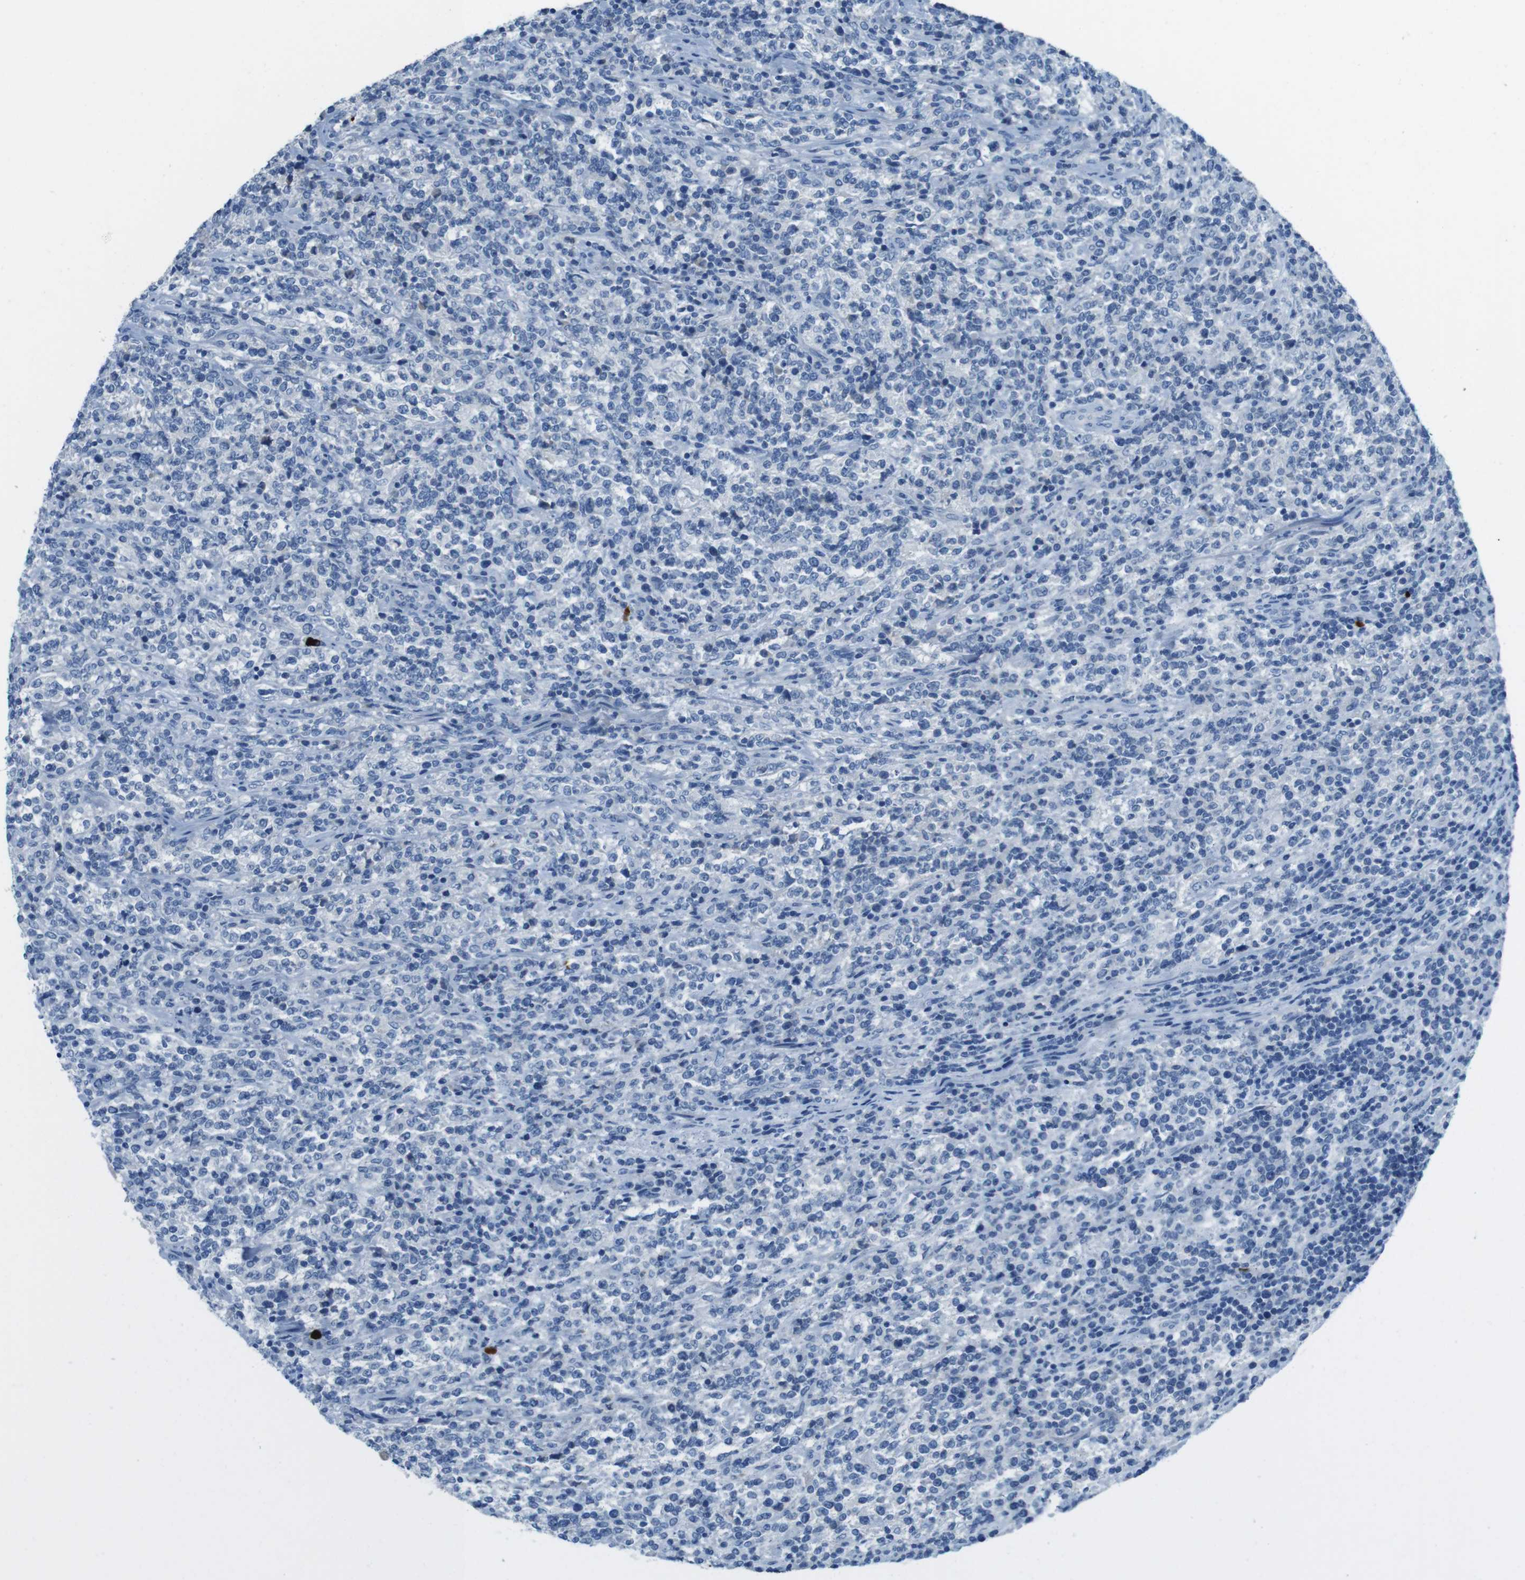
{"staining": {"intensity": "negative", "quantity": "none", "location": "none"}, "tissue": "lymphoma", "cell_type": "Tumor cells", "image_type": "cancer", "snomed": [{"axis": "morphology", "description": "Malignant lymphoma, non-Hodgkin's type, High grade"}, {"axis": "topography", "description": "Soft tissue"}], "caption": "A photomicrograph of malignant lymphoma, non-Hodgkin's type (high-grade) stained for a protein shows no brown staining in tumor cells.", "gene": "SLC35A3", "patient": {"sex": "male", "age": 18}}